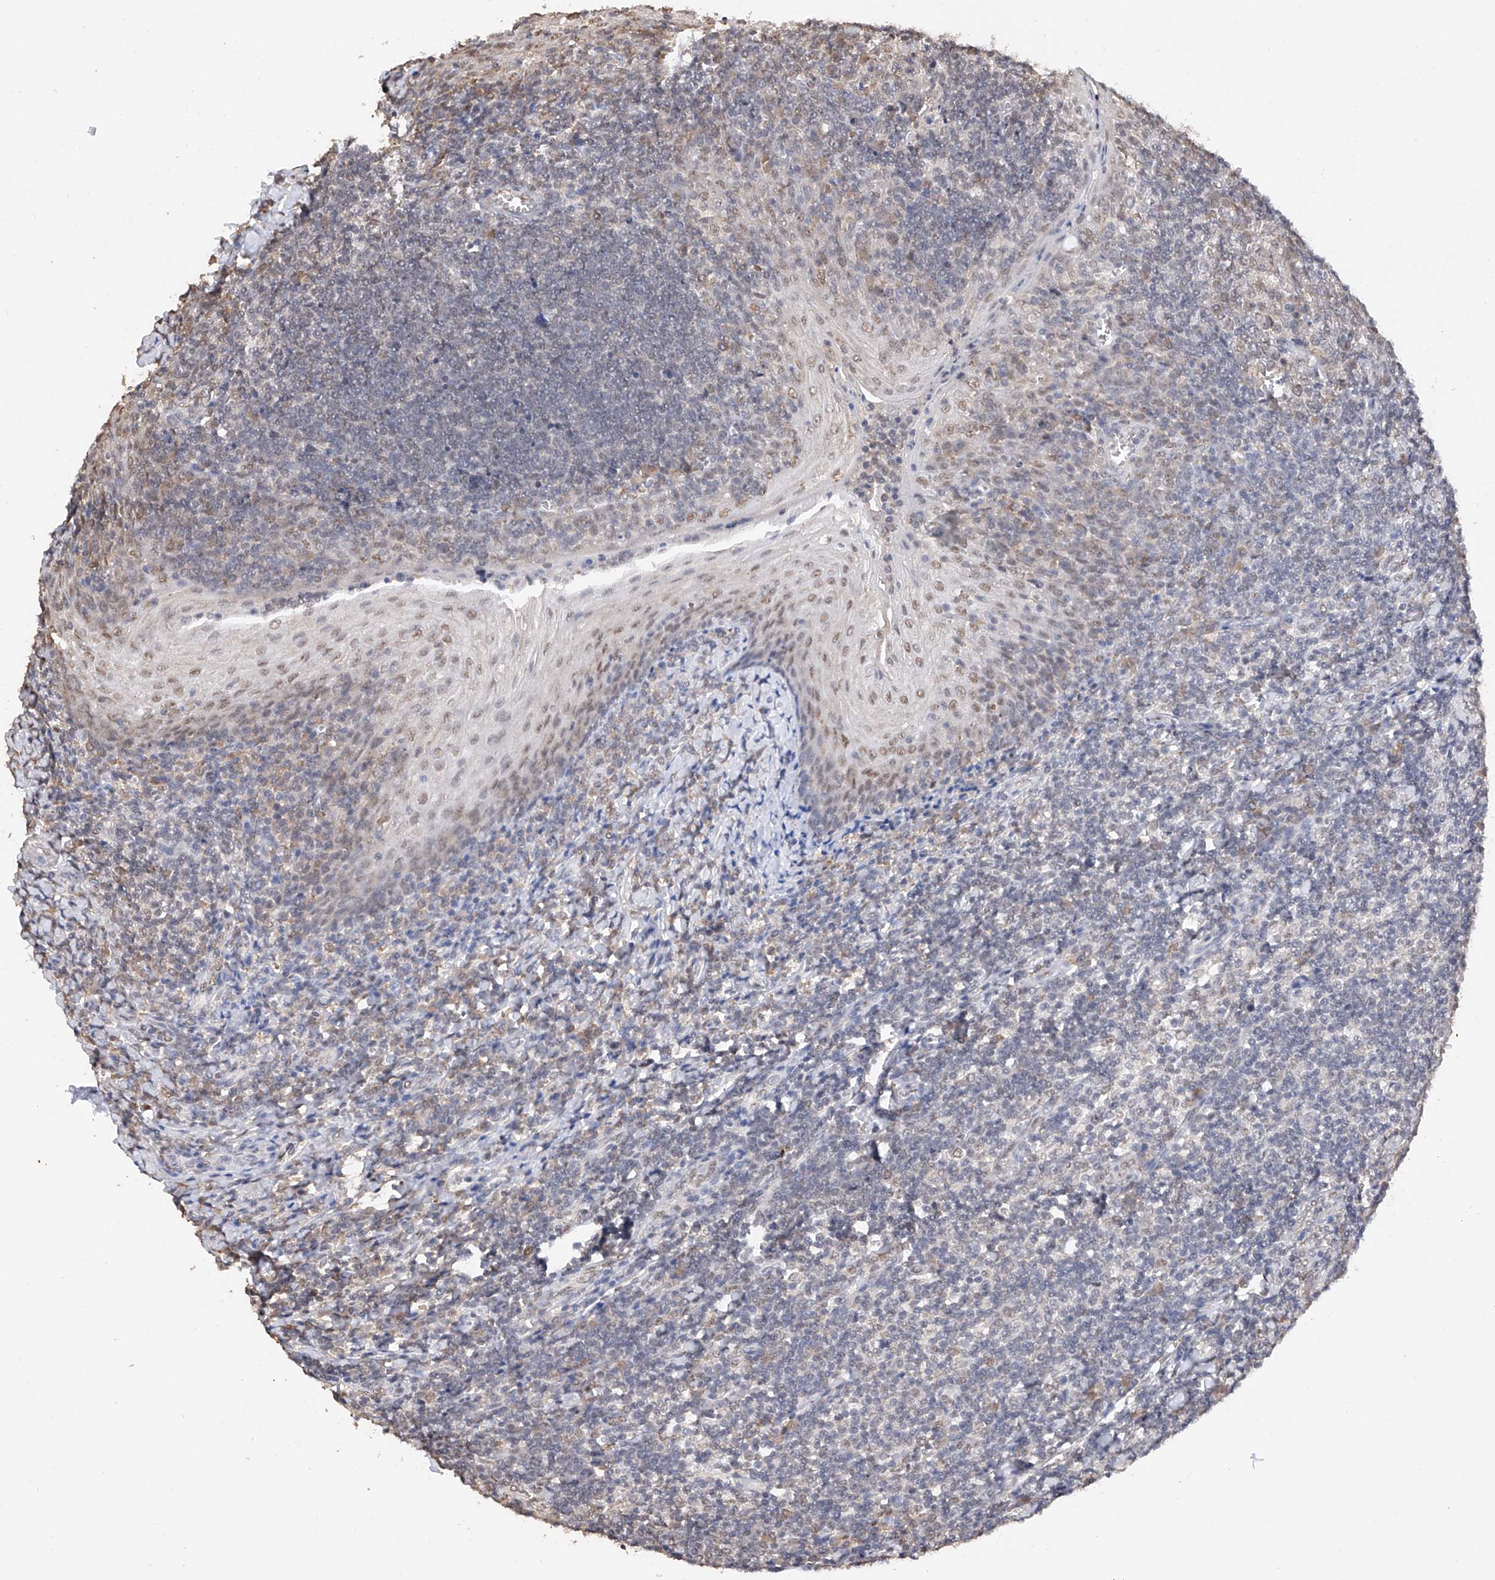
{"staining": {"intensity": "weak", "quantity": "<25%", "location": "nuclear"}, "tissue": "tonsil", "cell_type": "Germinal center cells", "image_type": "normal", "snomed": [{"axis": "morphology", "description": "Normal tissue, NOS"}, {"axis": "topography", "description": "Tonsil"}], "caption": "Immunohistochemistry histopathology image of unremarkable tonsil: human tonsil stained with DAB (3,3'-diaminobenzidine) exhibits no significant protein positivity in germinal center cells. (DAB (3,3'-diaminobenzidine) immunohistochemistry (IHC) visualized using brightfield microscopy, high magnification).", "gene": "DMAP1", "patient": {"sex": "male", "age": 27}}